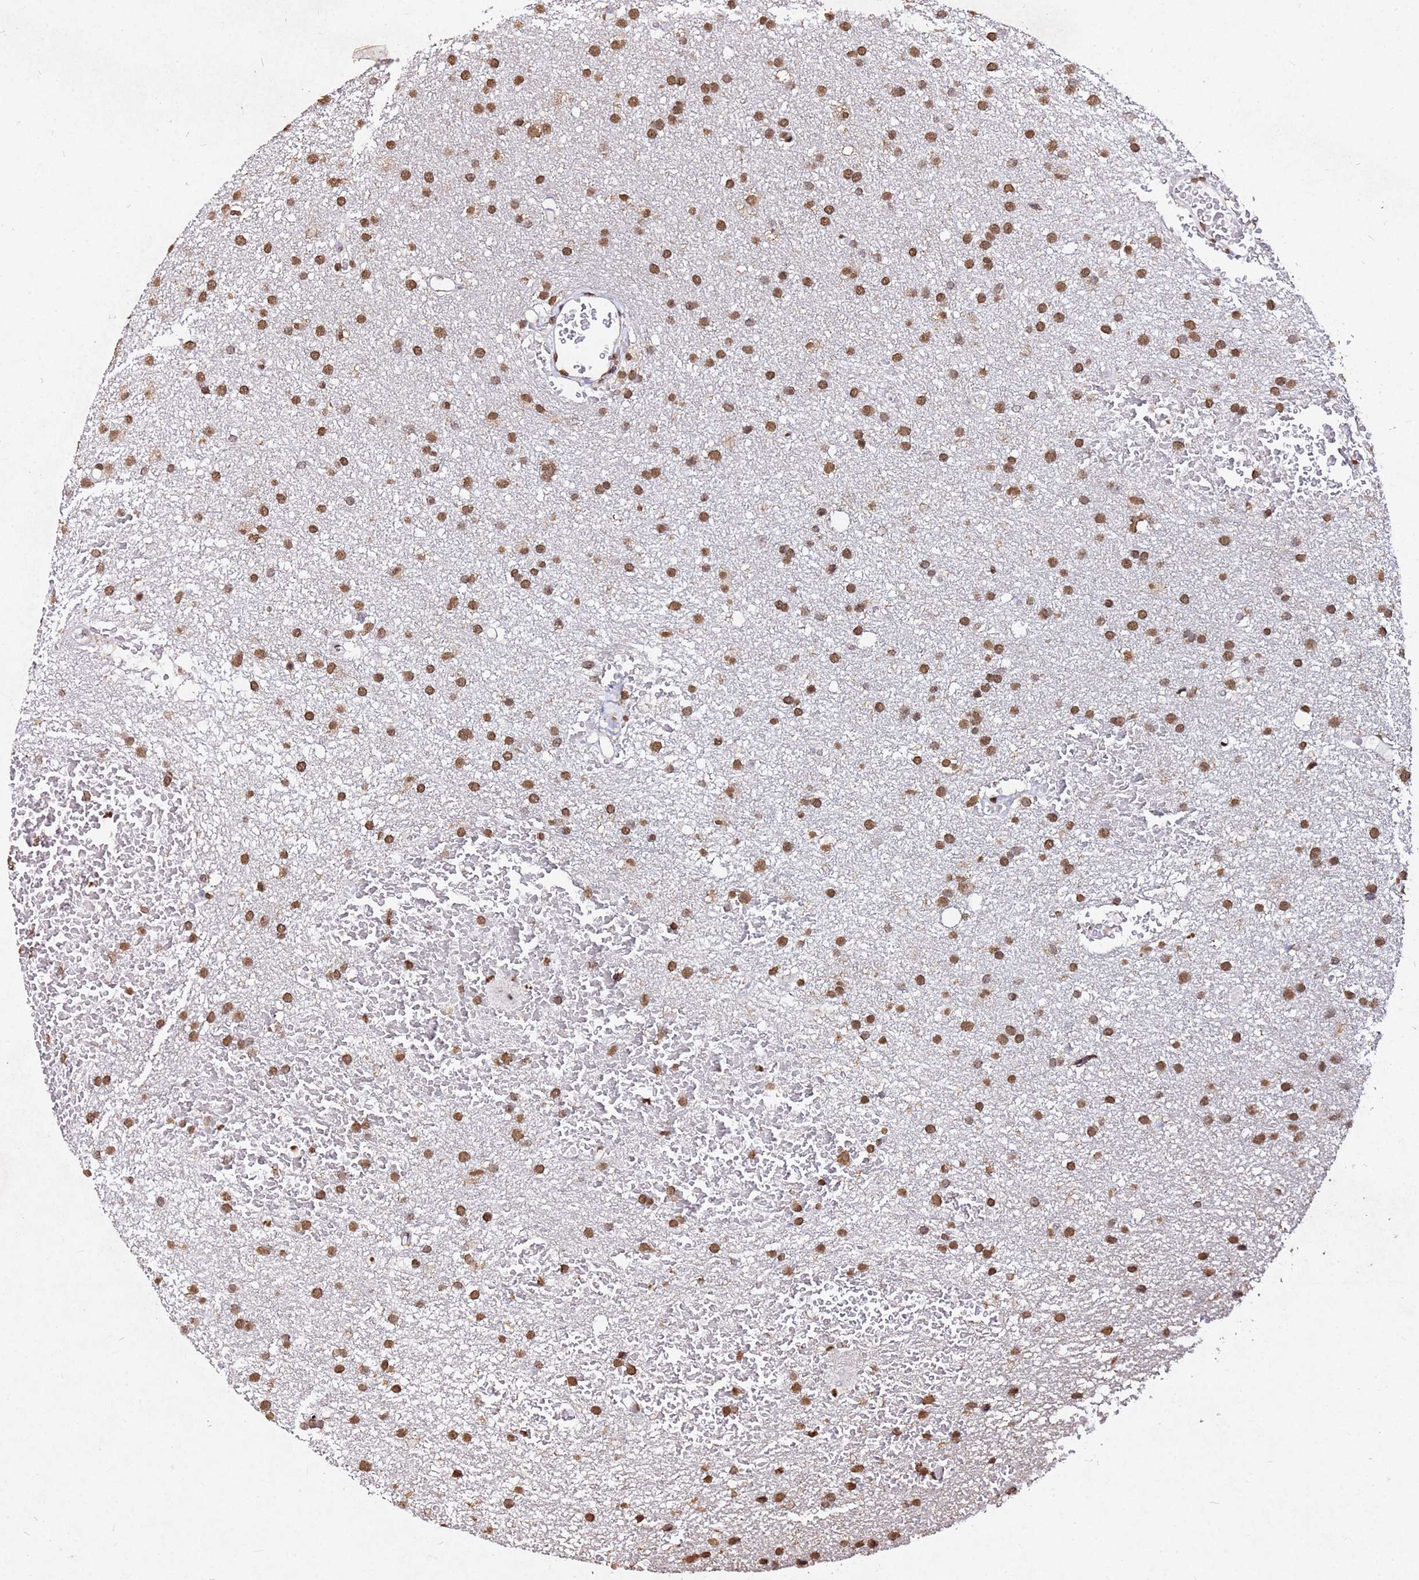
{"staining": {"intensity": "moderate", "quantity": ">75%", "location": "nuclear"}, "tissue": "glioma", "cell_type": "Tumor cells", "image_type": "cancer", "snomed": [{"axis": "morphology", "description": "Glioma, malignant, High grade"}, {"axis": "topography", "description": "Cerebral cortex"}], "caption": "Immunohistochemical staining of human glioma demonstrates medium levels of moderate nuclear protein staining in about >75% of tumor cells.", "gene": "MYOCD", "patient": {"sex": "female", "age": 36}}